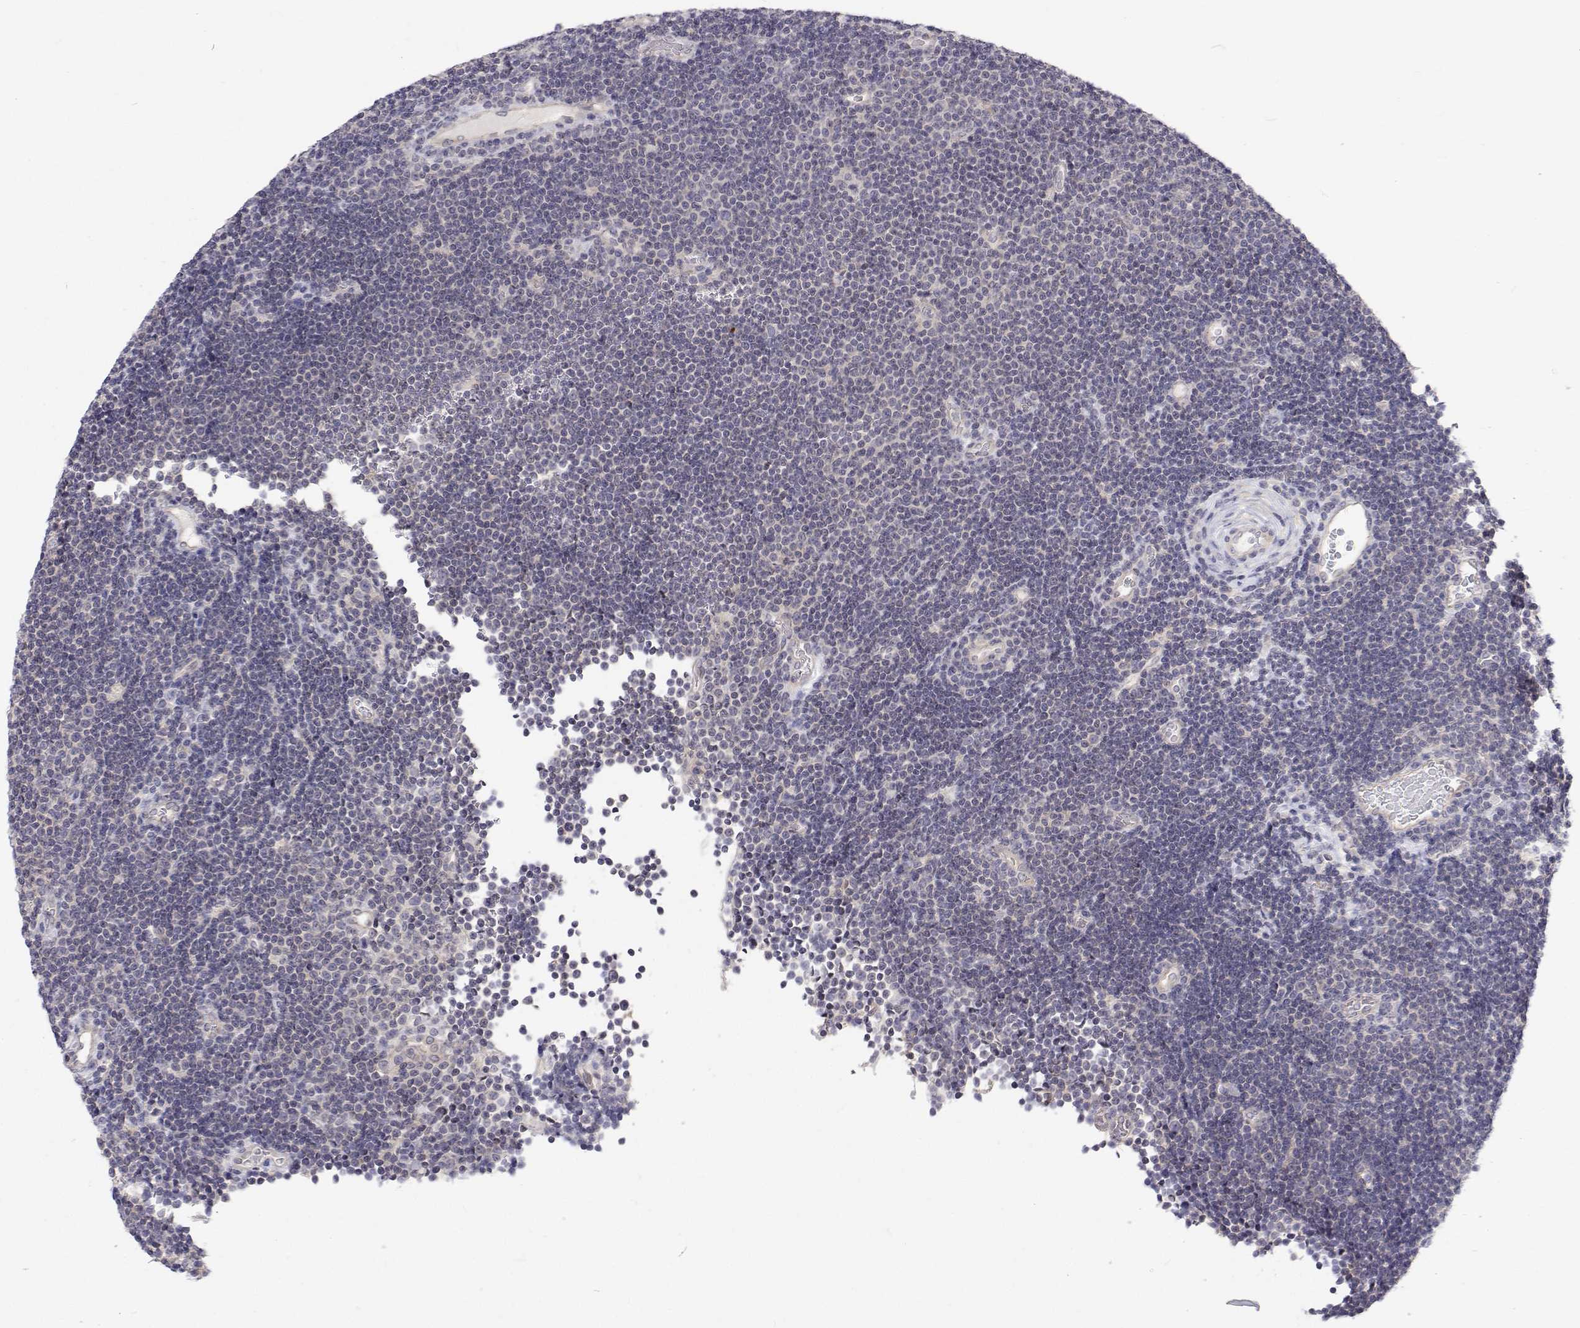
{"staining": {"intensity": "negative", "quantity": "none", "location": "none"}, "tissue": "lymphoma", "cell_type": "Tumor cells", "image_type": "cancer", "snomed": [{"axis": "morphology", "description": "Malignant lymphoma, non-Hodgkin's type, Low grade"}, {"axis": "topography", "description": "Brain"}], "caption": "Immunohistochemical staining of lymphoma reveals no significant staining in tumor cells. (Brightfield microscopy of DAB (3,3'-diaminobenzidine) immunohistochemistry (IHC) at high magnification).", "gene": "MYPN", "patient": {"sex": "female", "age": 66}}